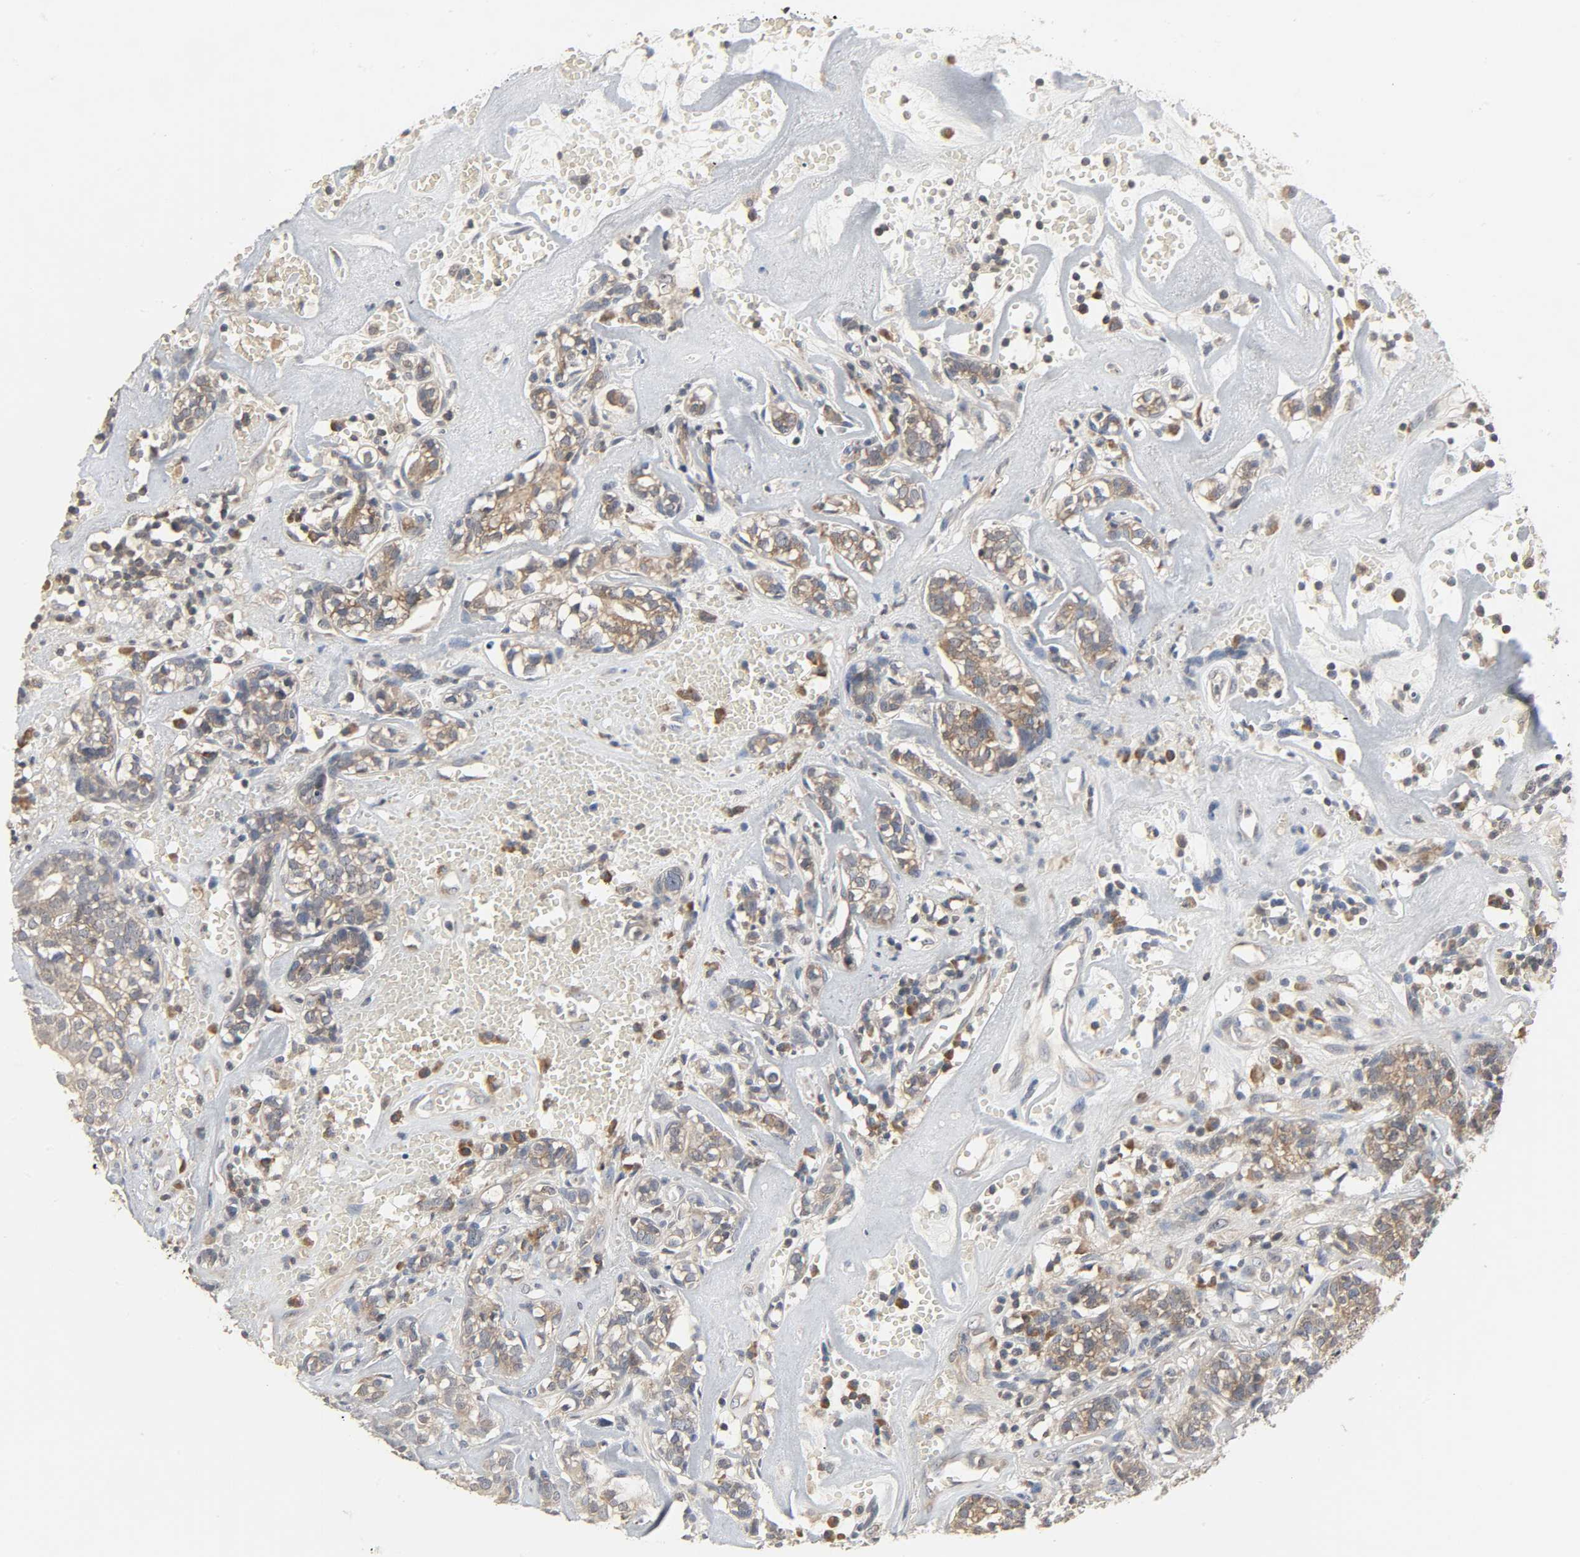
{"staining": {"intensity": "moderate", "quantity": ">75%", "location": "cytoplasmic/membranous"}, "tissue": "head and neck cancer", "cell_type": "Tumor cells", "image_type": "cancer", "snomed": [{"axis": "morphology", "description": "Adenocarcinoma, NOS"}, {"axis": "topography", "description": "Salivary gland"}, {"axis": "topography", "description": "Head-Neck"}], "caption": "Immunohistochemistry (IHC) image of neoplastic tissue: head and neck adenocarcinoma stained using immunohistochemistry displays medium levels of moderate protein expression localized specifically in the cytoplasmic/membranous of tumor cells, appearing as a cytoplasmic/membranous brown color.", "gene": "PLEKHA2", "patient": {"sex": "female", "age": 65}}